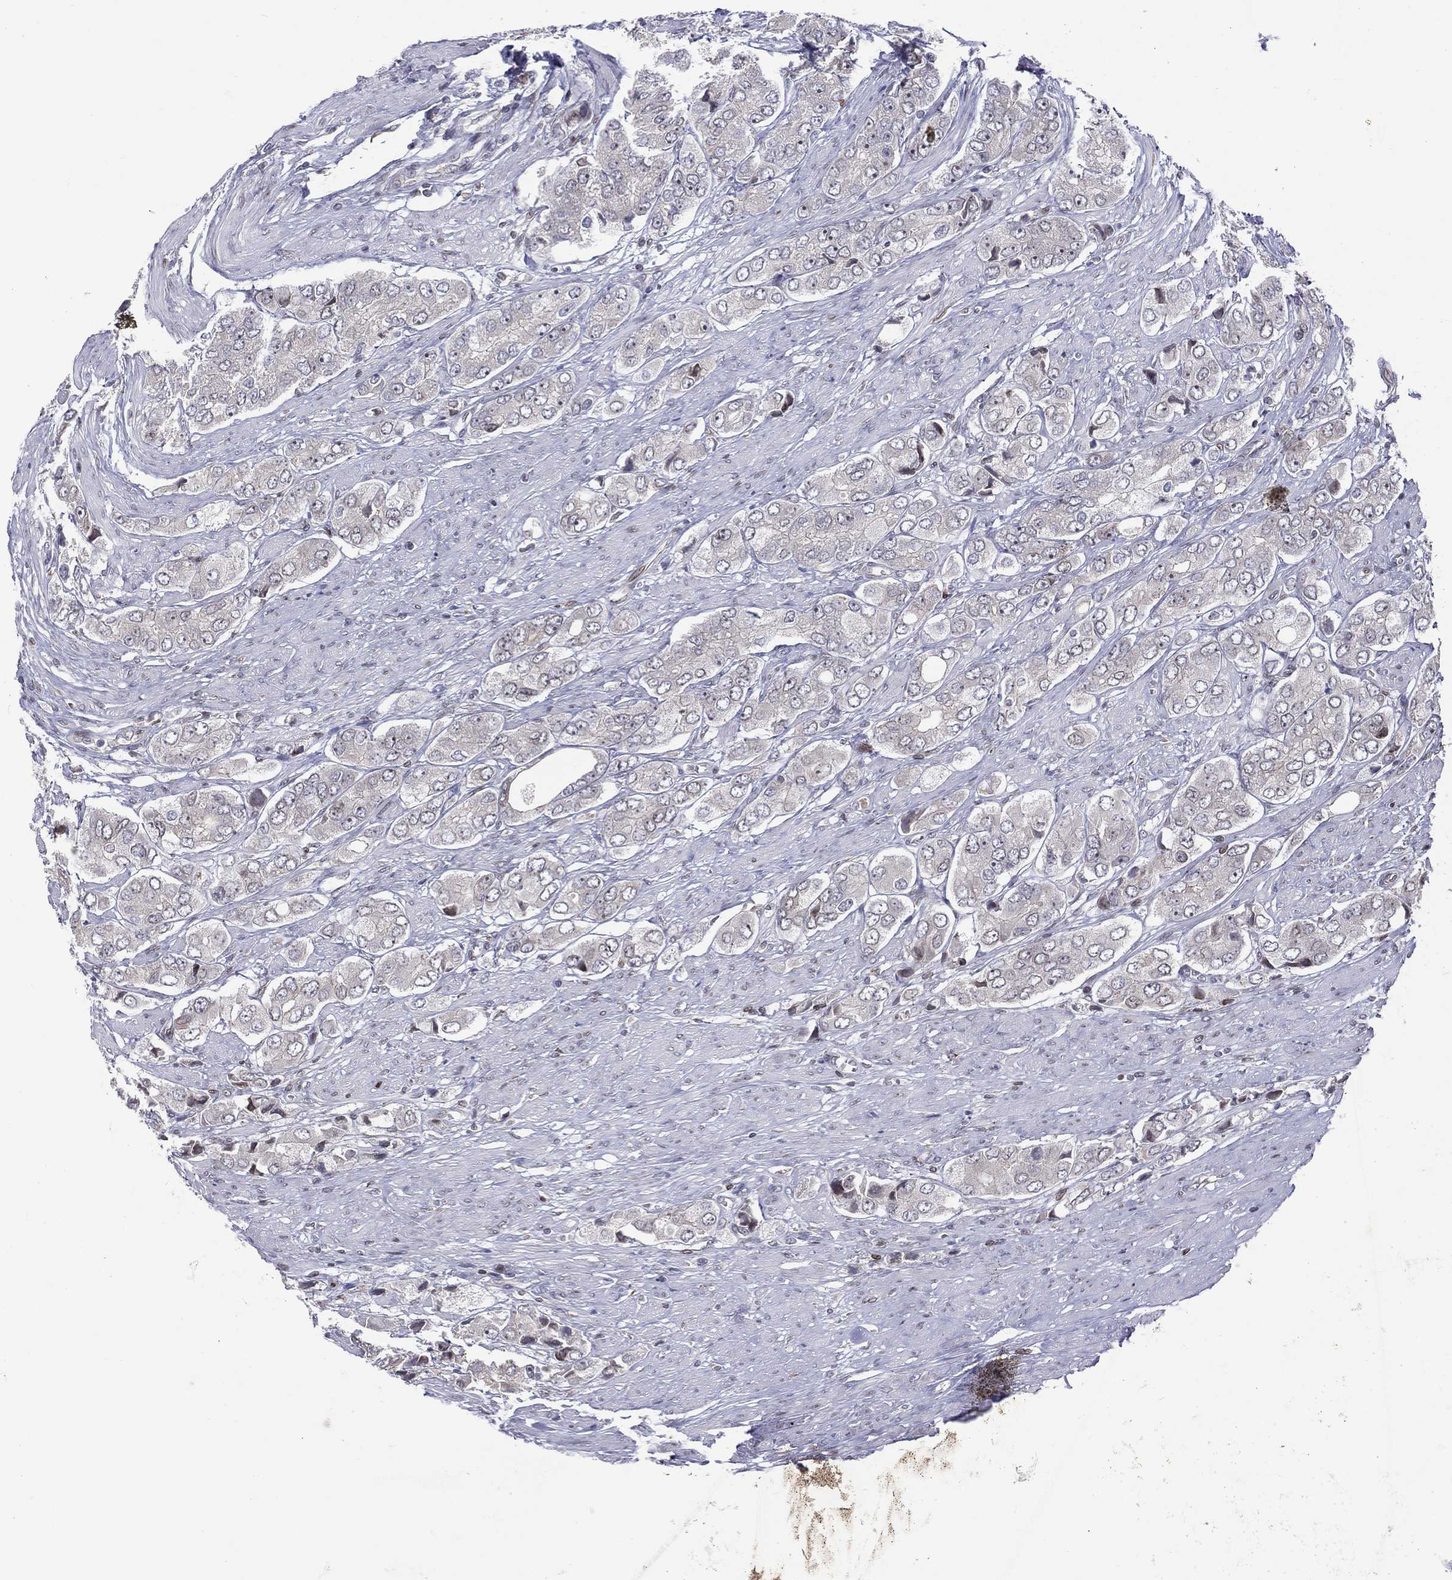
{"staining": {"intensity": "negative", "quantity": "none", "location": "none"}, "tissue": "prostate cancer", "cell_type": "Tumor cells", "image_type": "cancer", "snomed": [{"axis": "morphology", "description": "Adenocarcinoma, Low grade"}, {"axis": "topography", "description": "Prostate"}], "caption": "Prostate cancer (adenocarcinoma (low-grade)) was stained to show a protein in brown. There is no significant expression in tumor cells.", "gene": "DBF4B", "patient": {"sex": "male", "age": 69}}